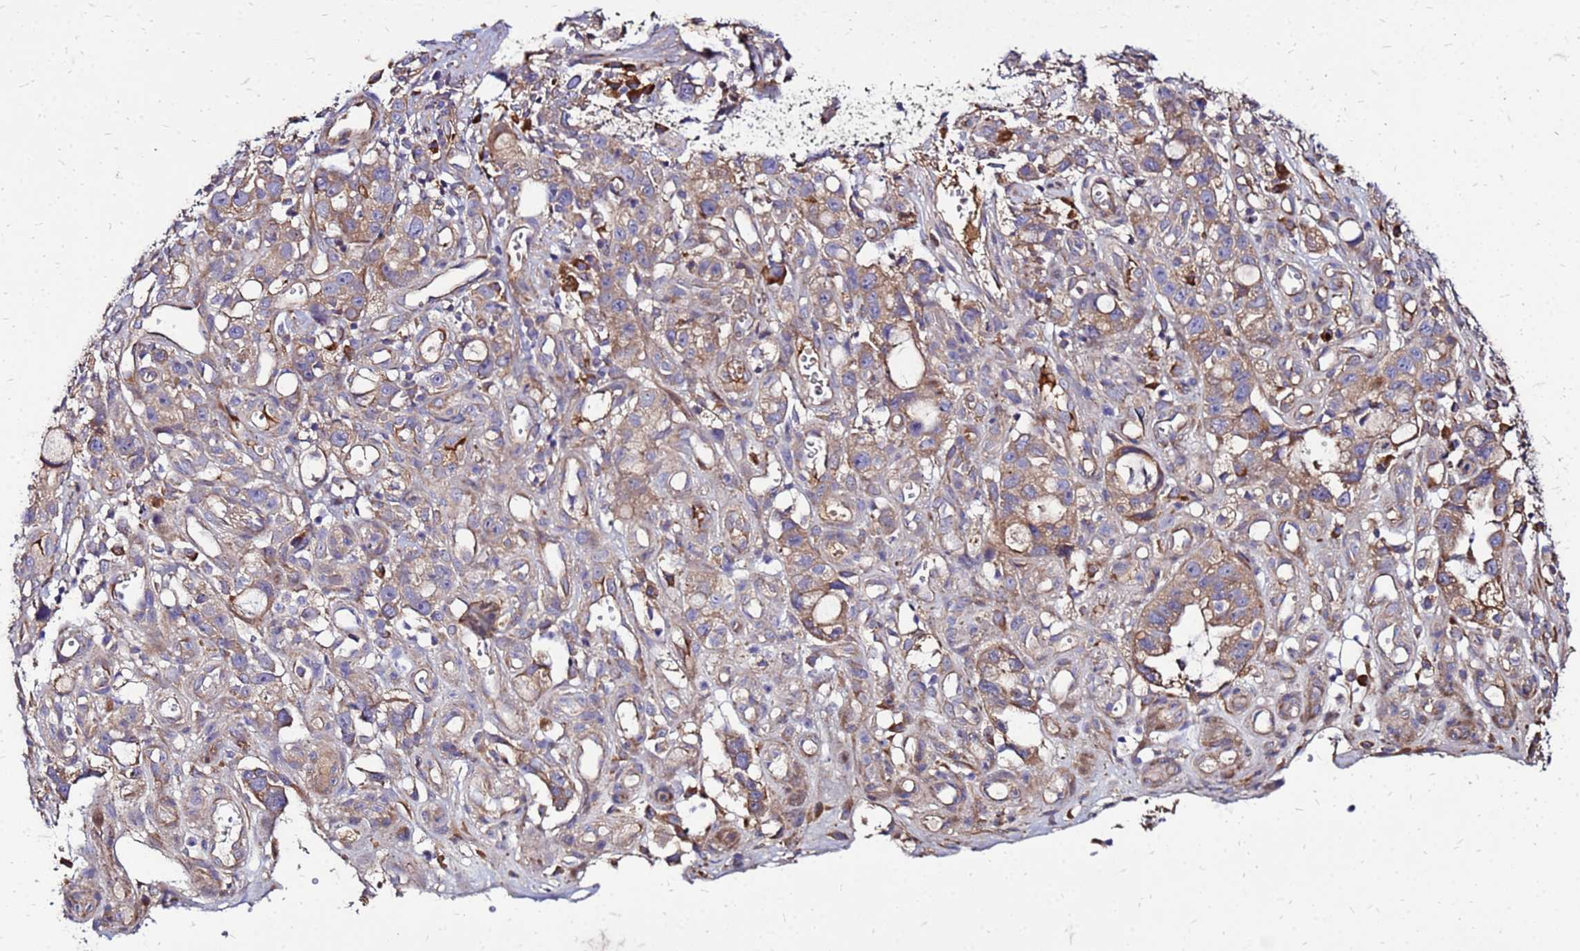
{"staining": {"intensity": "moderate", "quantity": ">75%", "location": "cytoplasmic/membranous"}, "tissue": "stomach cancer", "cell_type": "Tumor cells", "image_type": "cancer", "snomed": [{"axis": "morphology", "description": "Adenocarcinoma, NOS"}, {"axis": "topography", "description": "Stomach"}], "caption": "IHC of stomach cancer displays medium levels of moderate cytoplasmic/membranous staining in about >75% of tumor cells.", "gene": "VMO1", "patient": {"sex": "male", "age": 55}}